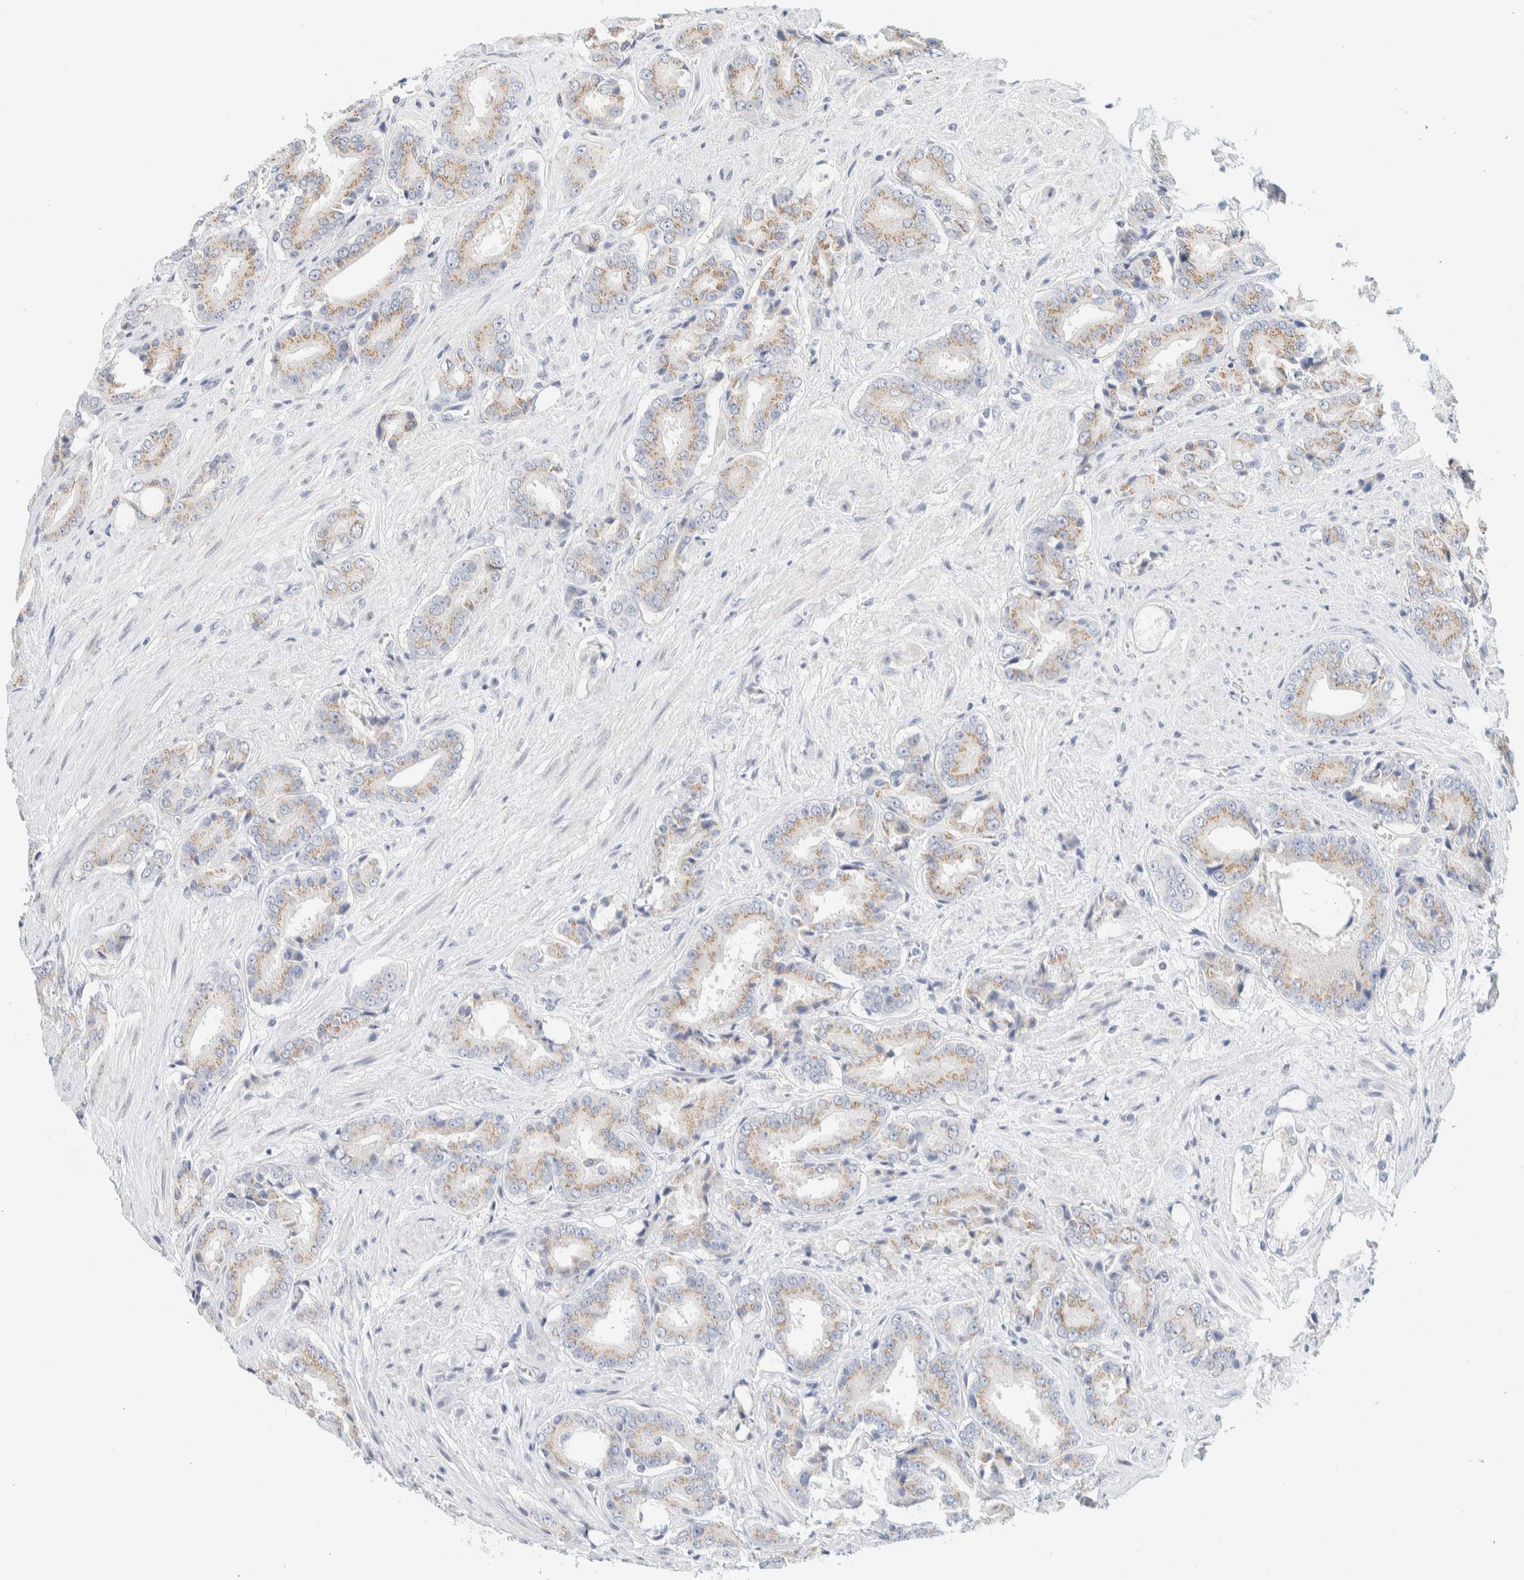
{"staining": {"intensity": "weak", "quantity": "25%-75%", "location": "cytoplasmic/membranous"}, "tissue": "prostate cancer", "cell_type": "Tumor cells", "image_type": "cancer", "snomed": [{"axis": "morphology", "description": "Adenocarcinoma, High grade"}, {"axis": "topography", "description": "Prostate"}], "caption": "This photomicrograph displays prostate high-grade adenocarcinoma stained with IHC to label a protein in brown. The cytoplasmic/membranous of tumor cells show weak positivity for the protein. Nuclei are counter-stained blue.", "gene": "SPNS3", "patient": {"sex": "male", "age": 71}}